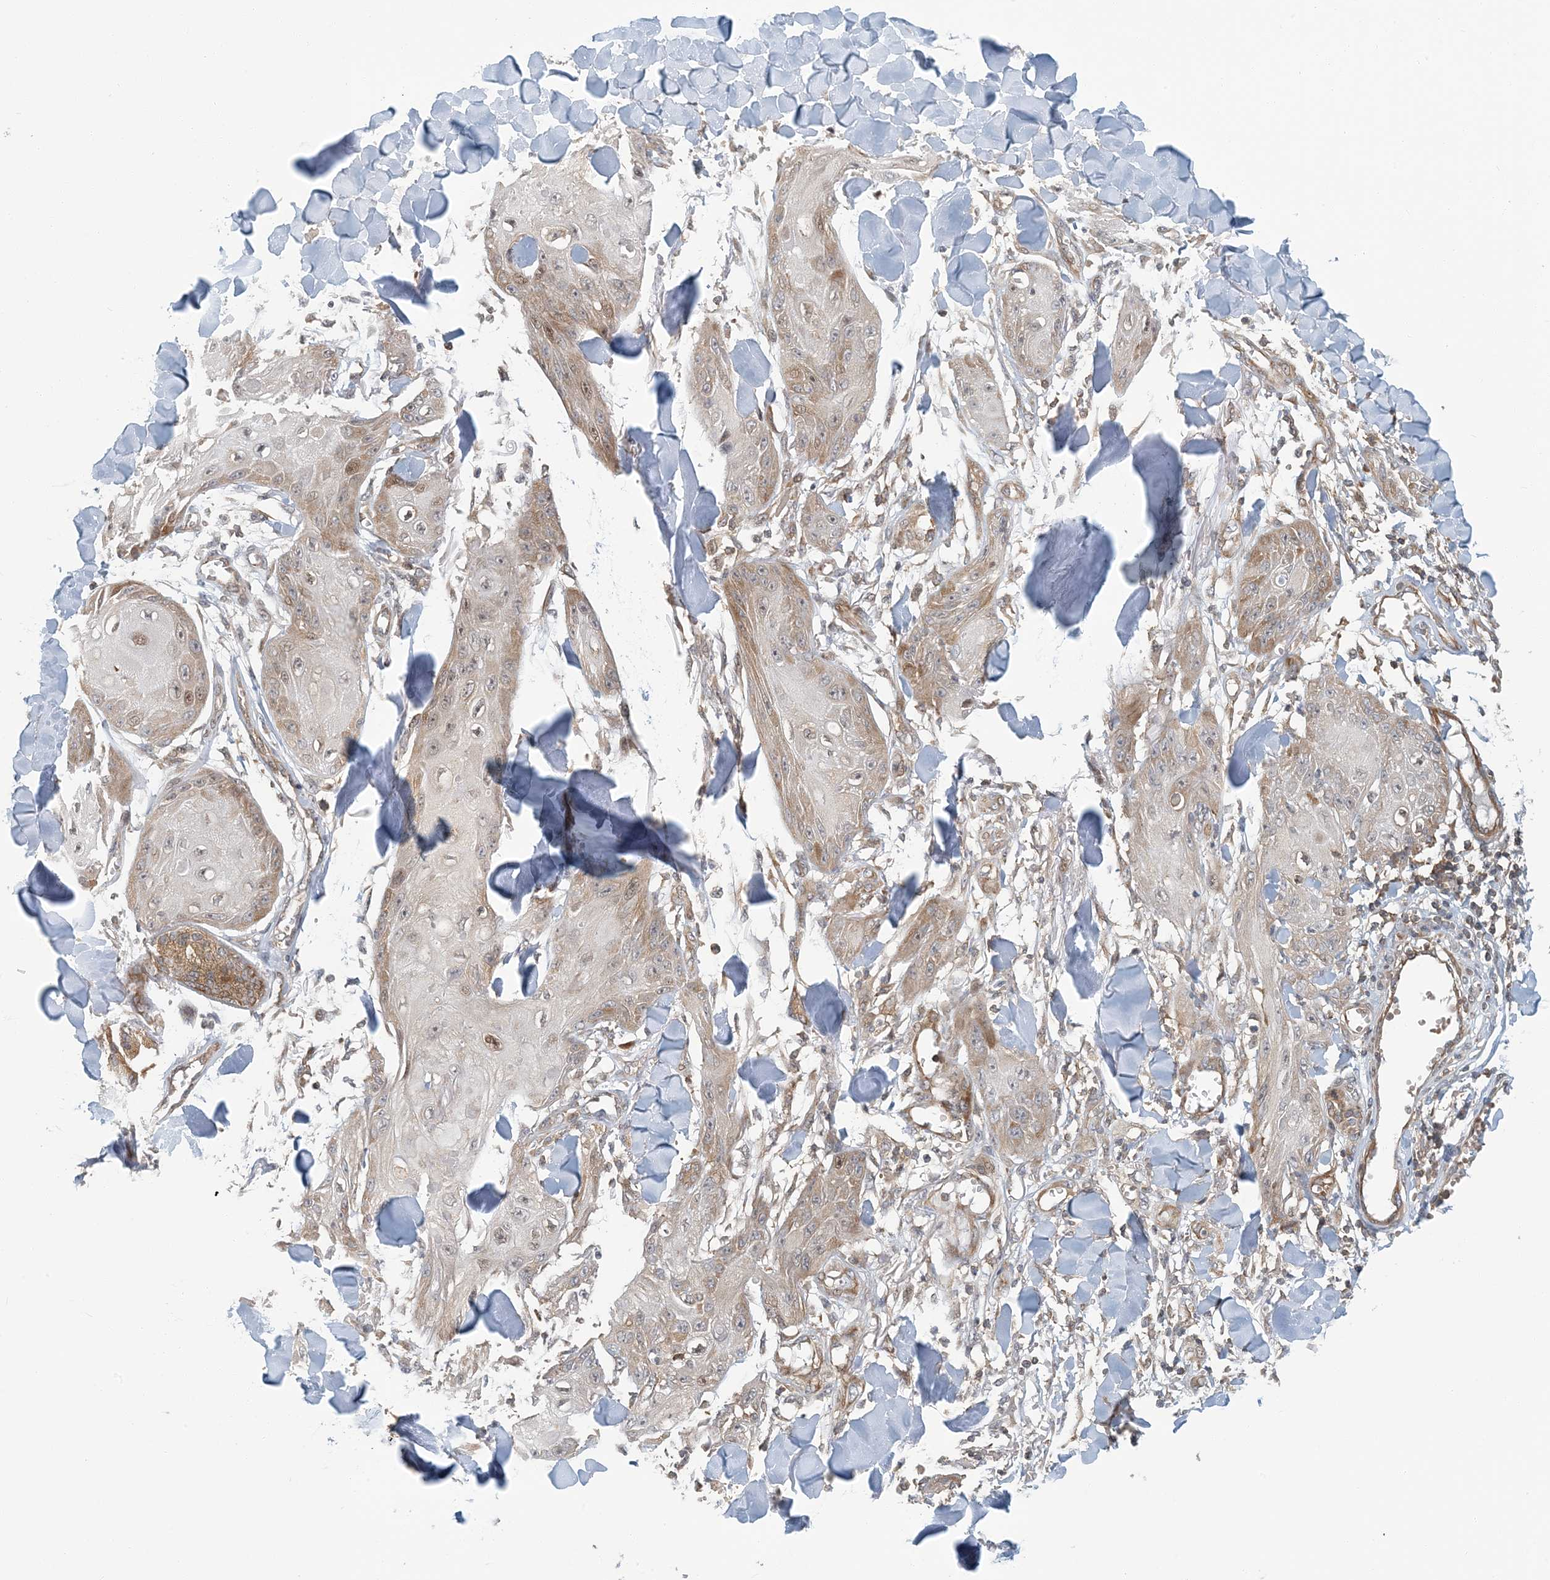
{"staining": {"intensity": "weak", "quantity": "25%-75%", "location": "cytoplasmic/membranous"}, "tissue": "skin cancer", "cell_type": "Tumor cells", "image_type": "cancer", "snomed": [{"axis": "morphology", "description": "Squamous cell carcinoma, NOS"}, {"axis": "topography", "description": "Skin"}], "caption": "Immunohistochemistry of skin cancer displays low levels of weak cytoplasmic/membranous staining in about 25%-75% of tumor cells. (DAB IHC with brightfield microscopy, high magnification).", "gene": "ATP13A2", "patient": {"sex": "male", "age": 74}}